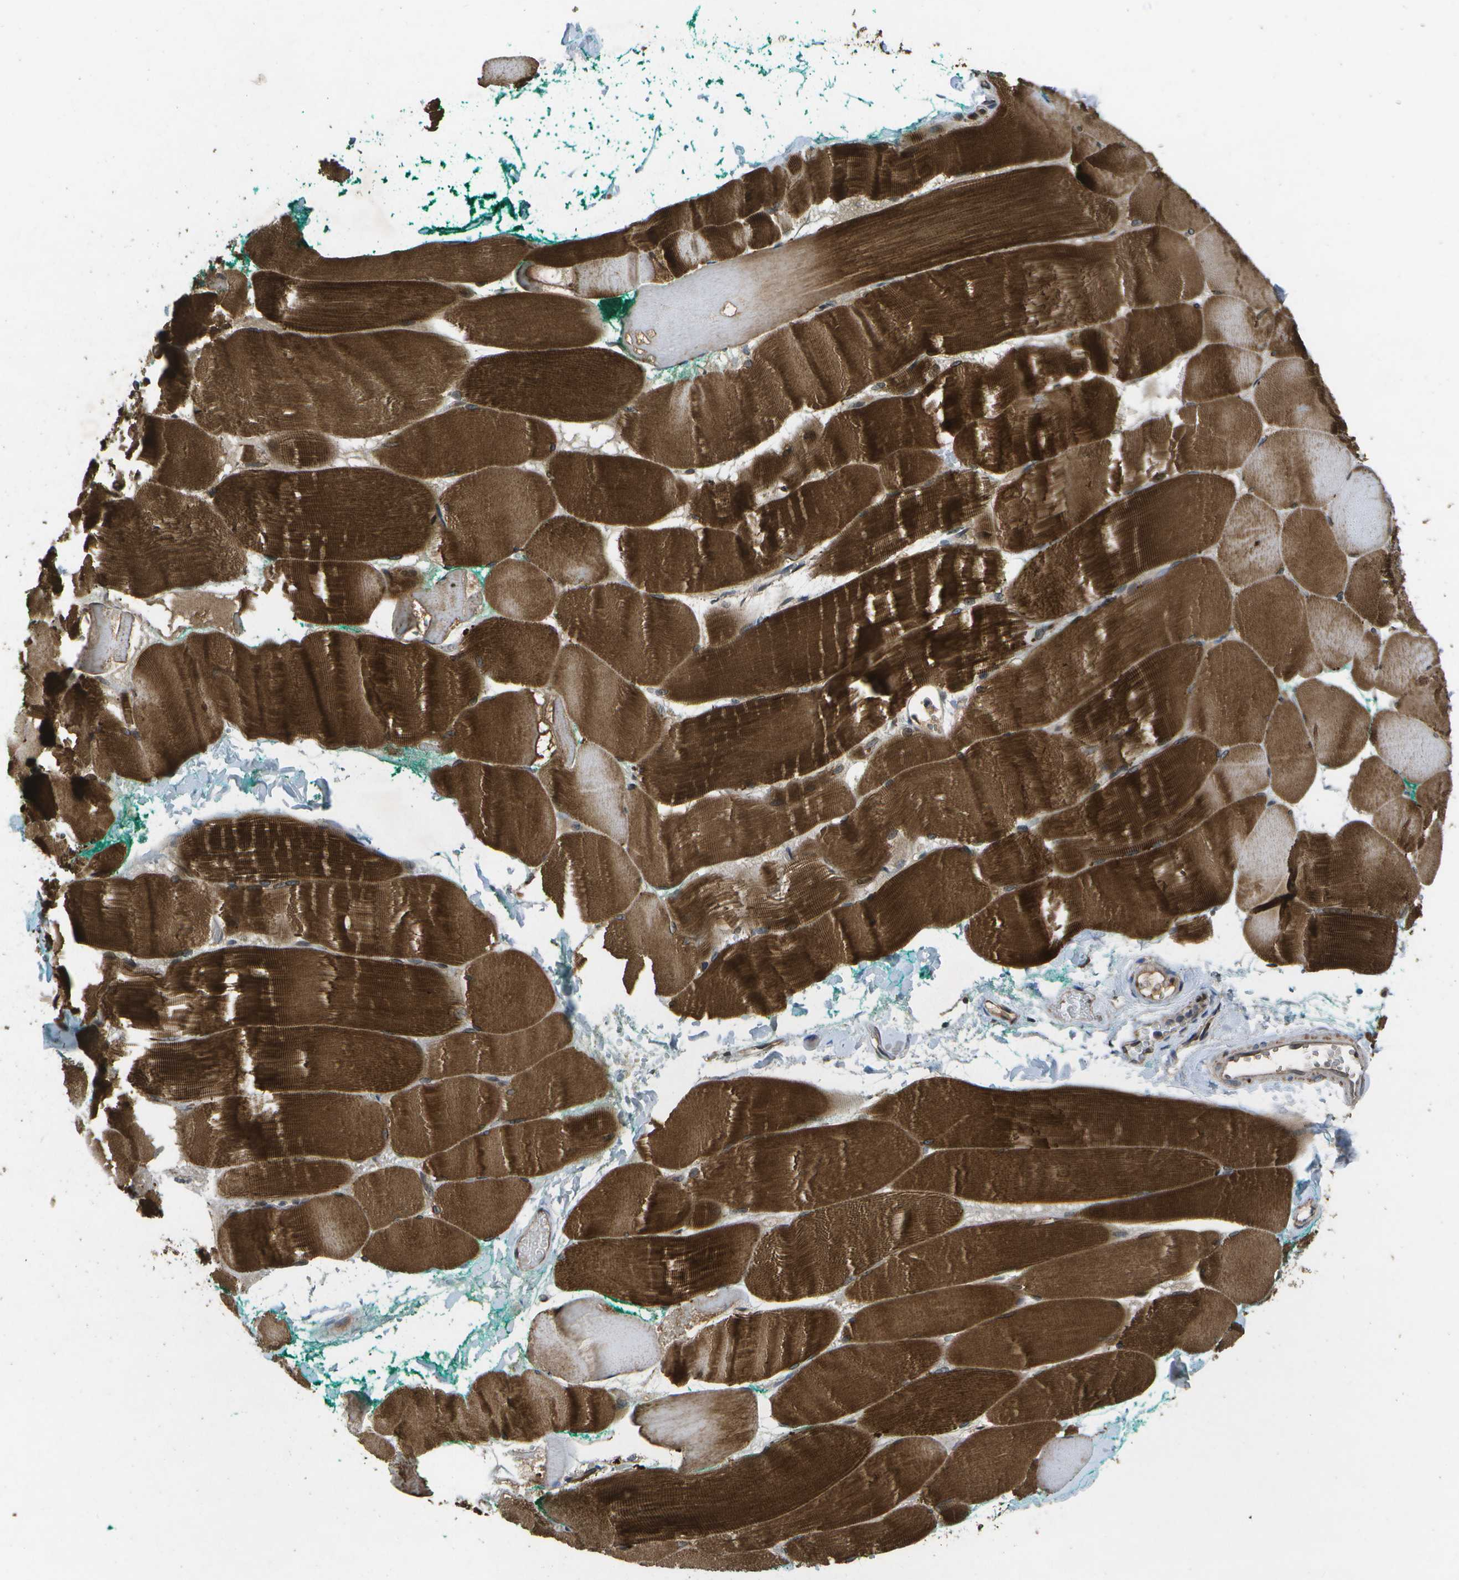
{"staining": {"intensity": "strong", "quantity": ">75%", "location": "cytoplasmic/membranous"}, "tissue": "skeletal muscle", "cell_type": "Myocytes", "image_type": "normal", "snomed": [{"axis": "morphology", "description": "Normal tissue, NOS"}, {"axis": "morphology", "description": "Squamous cell carcinoma, NOS"}, {"axis": "topography", "description": "Skeletal muscle"}], "caption": "Immunohistochemical staining of benign human skeletal muscle displays strong cytoplasmic/membranous protein positivity in approximately >75% of myocytes. The protein is shown in brown color, while the nuclei are stained blue.", "gene": "HFE", "patient": {"sex": "male", "age": 51}}